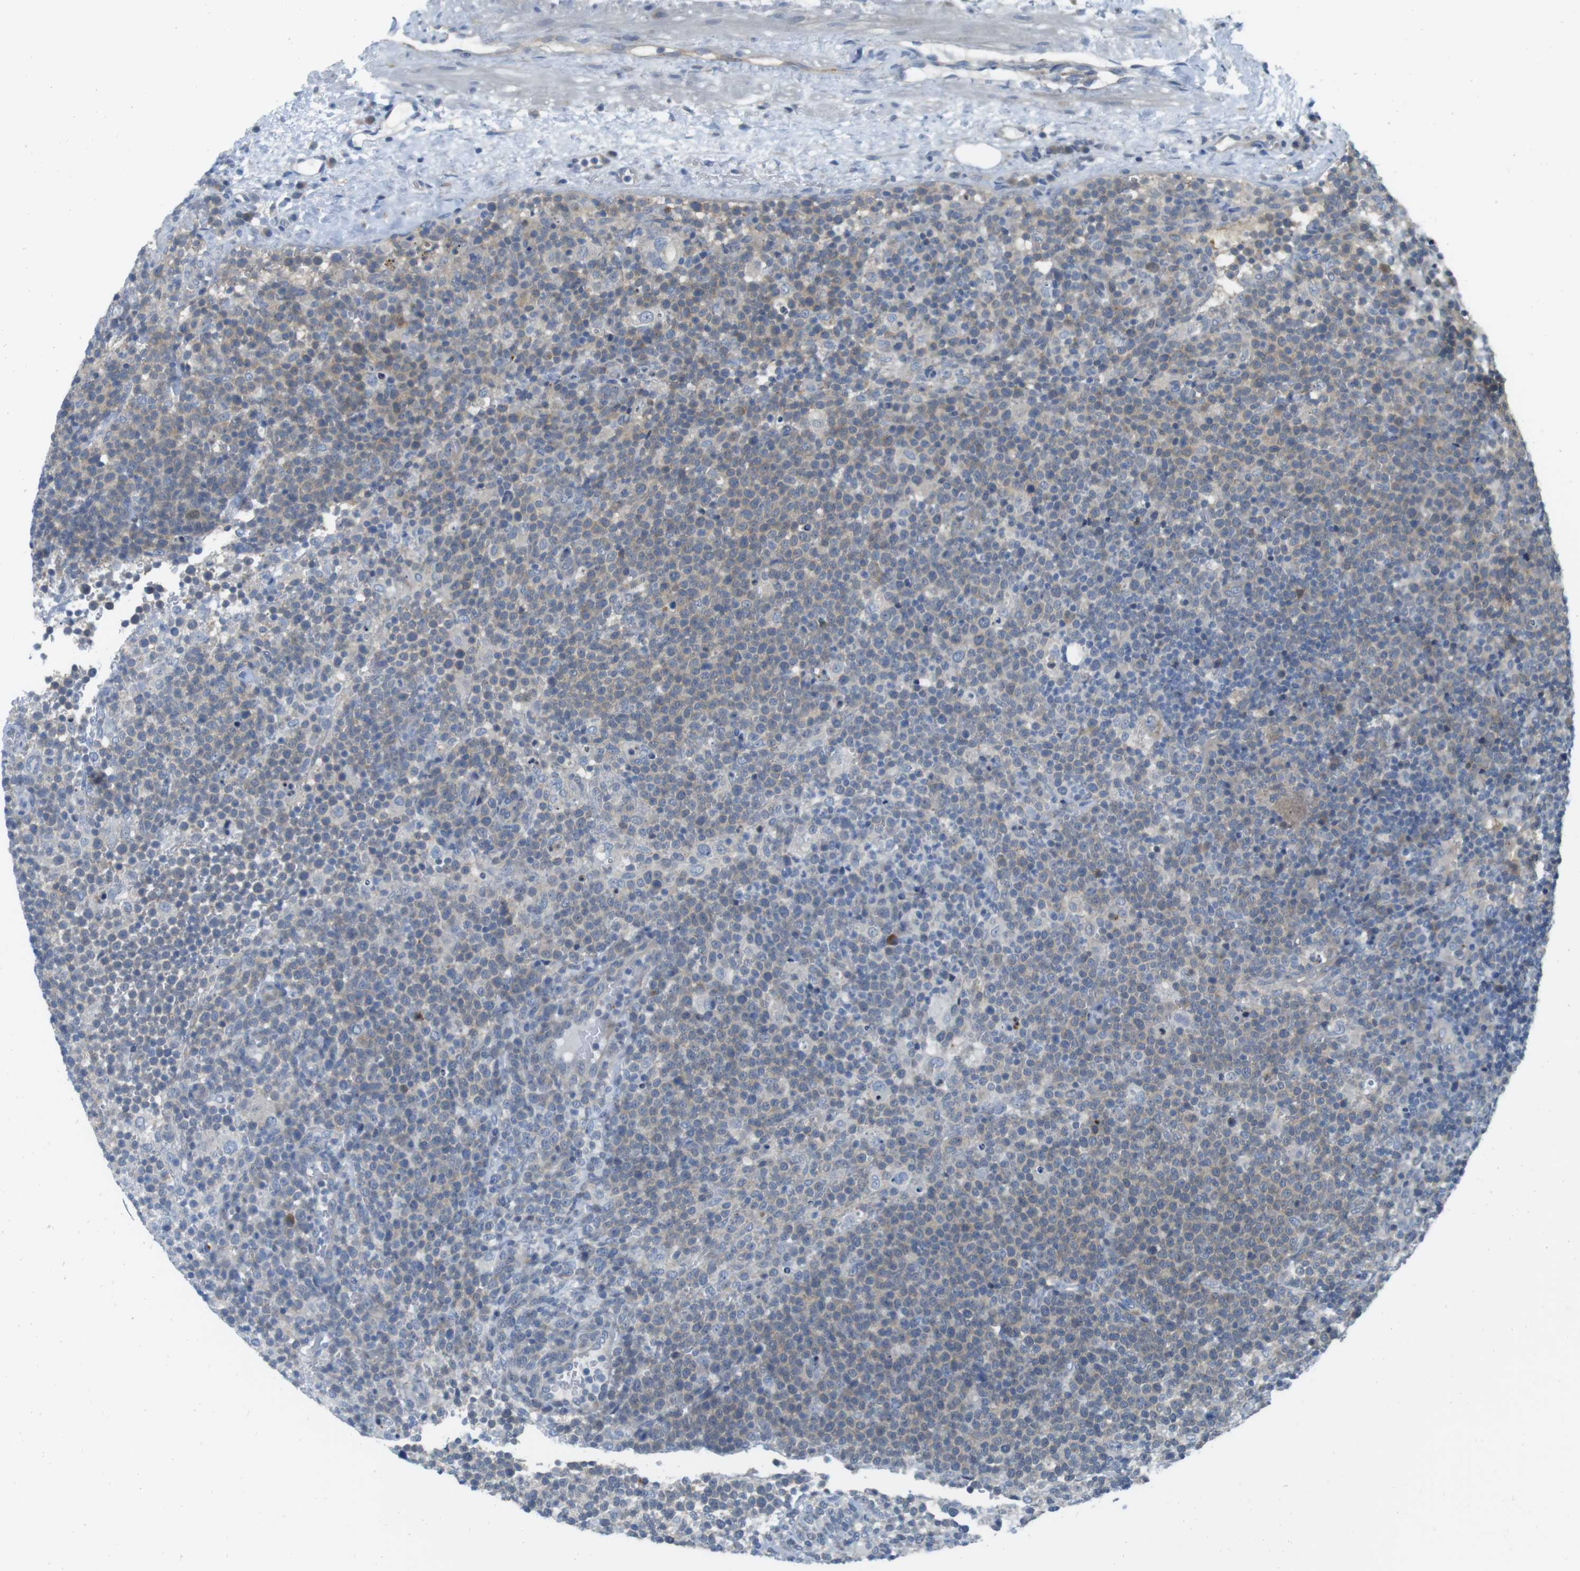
{"staining": {"intensity": "weak", "quantity": "25%-75%", "location": "cytoplasmic/membranous"}, "tissue": "lymphoma", "cell_type": "Tumor cells", "image_type": "cancer", "snomed": [{"axis": "morphology", "description": "Malignant lymphoma, non-Hodgkin's type, High grade"}, {"axis": "topography", "description": "Lymph node"}], "caption": "Immunohistochemical staining of human high-grade malignant lymphoma, non-Hodgkin's type displays low levels of weak cytoplasmic/membranous protein staining in about 25%-75% of tumor cells. The protein is stained brown, and the nuclei are stained in blue (DAB IHC with brightfield microscopy, high magnification).", "gene": "CASP2", "patient": {"sex": "male", "age": 61}}